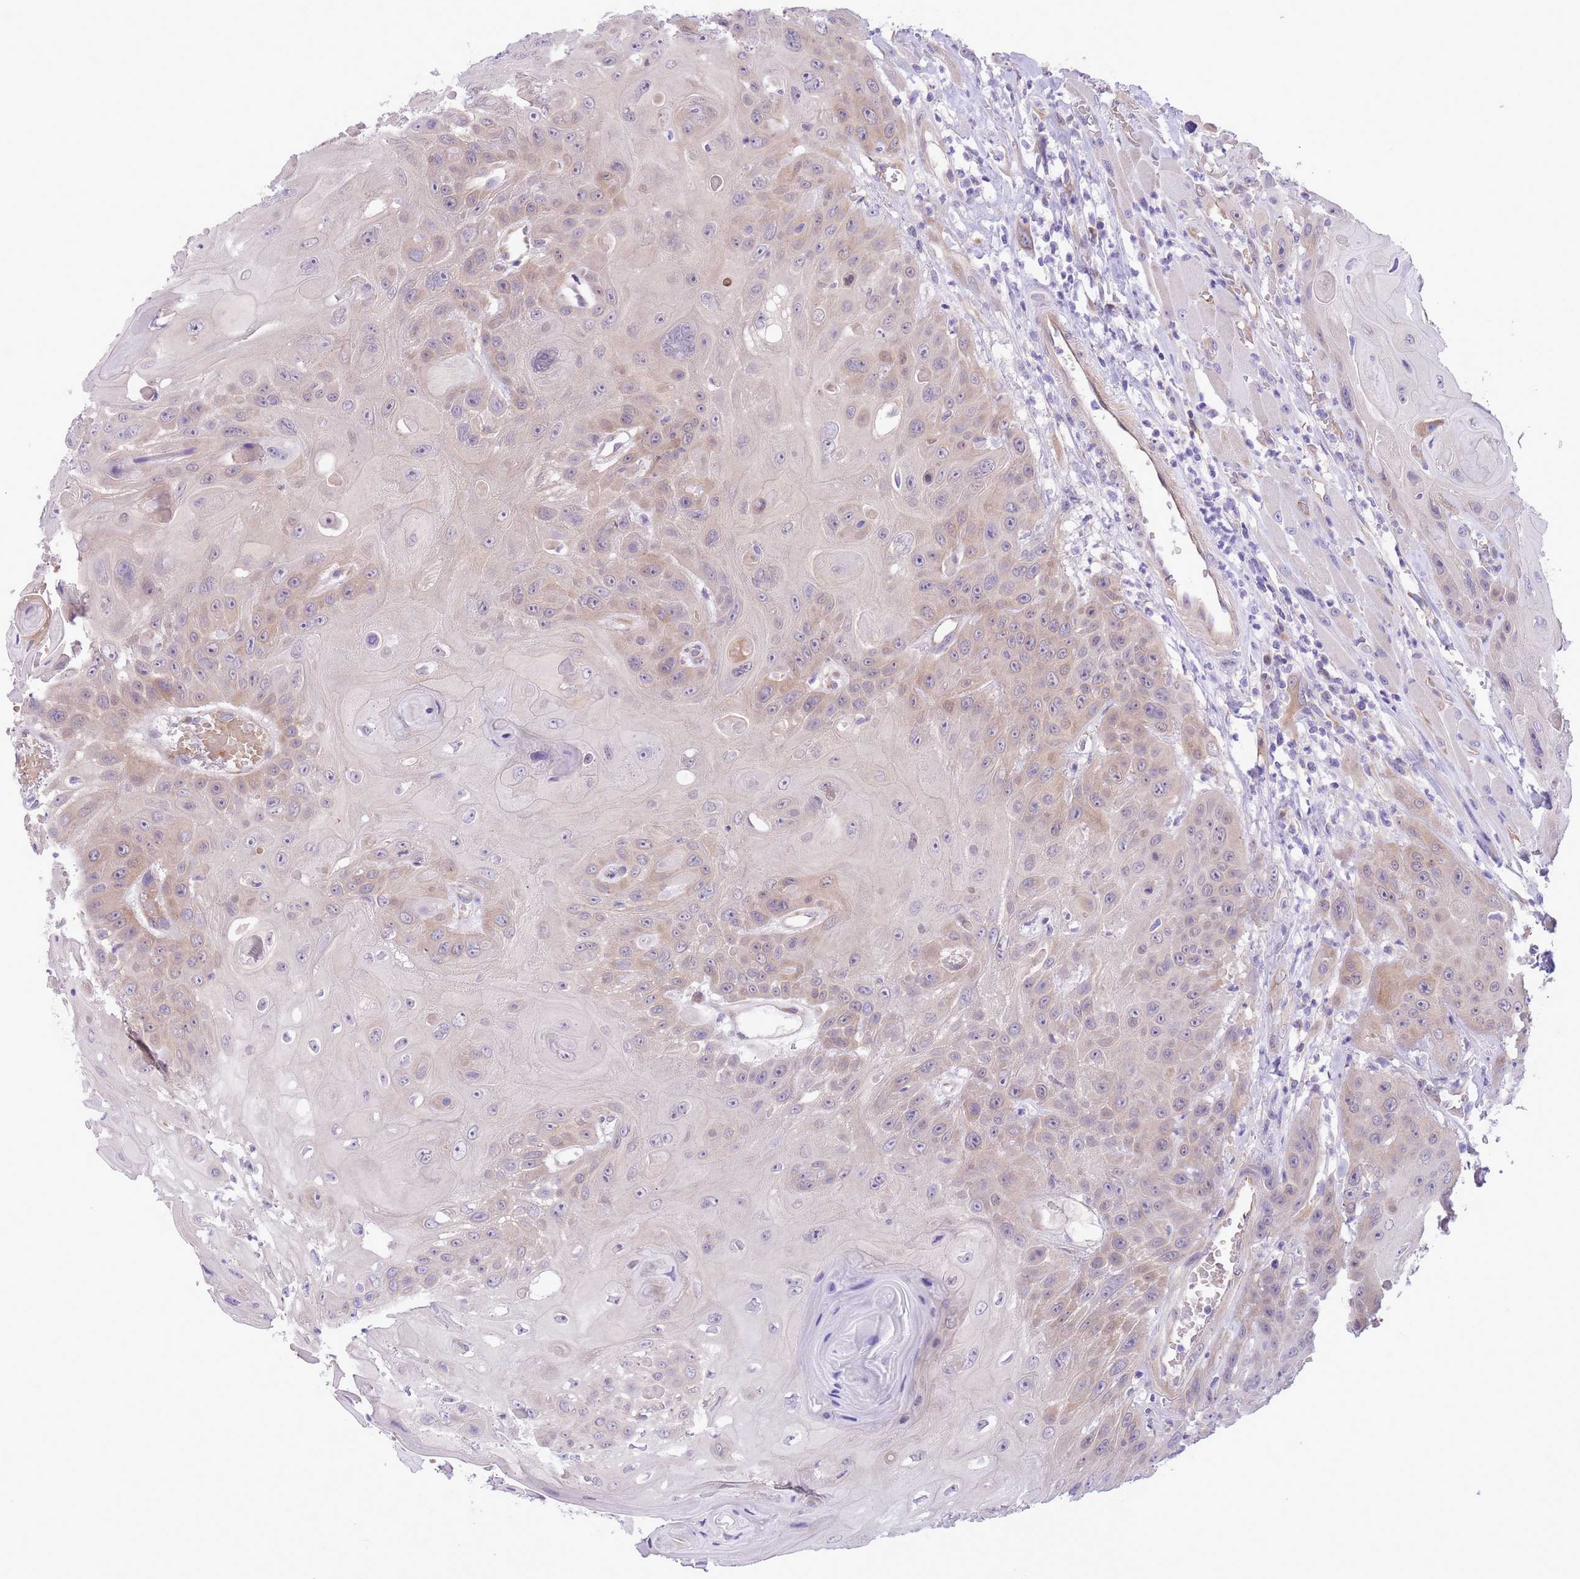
{"staining": {"intensity": "weak", "quantity": "<25%", "location": "cytoplasmic/membranous"}, "tissue": "head and neck cancer", "cell_type": "Tumor cells", "image_type": "cancer", "snomed": [{"axis": "morphology", "description": "Squamous cell carcinoma, NOS"}, {"axis": "topography", "description": "Head-Neck"}], "caption": "The immunohistochemistry (IHC) image has no significant staining in tumor cells of head and neck cancer (squamous cell carcinoma) tissue. (DAB immunohistochemistry with hematoxylin counter stain).", "gene": "WWOX", "patient": {"sex": "female", "age": 59}}